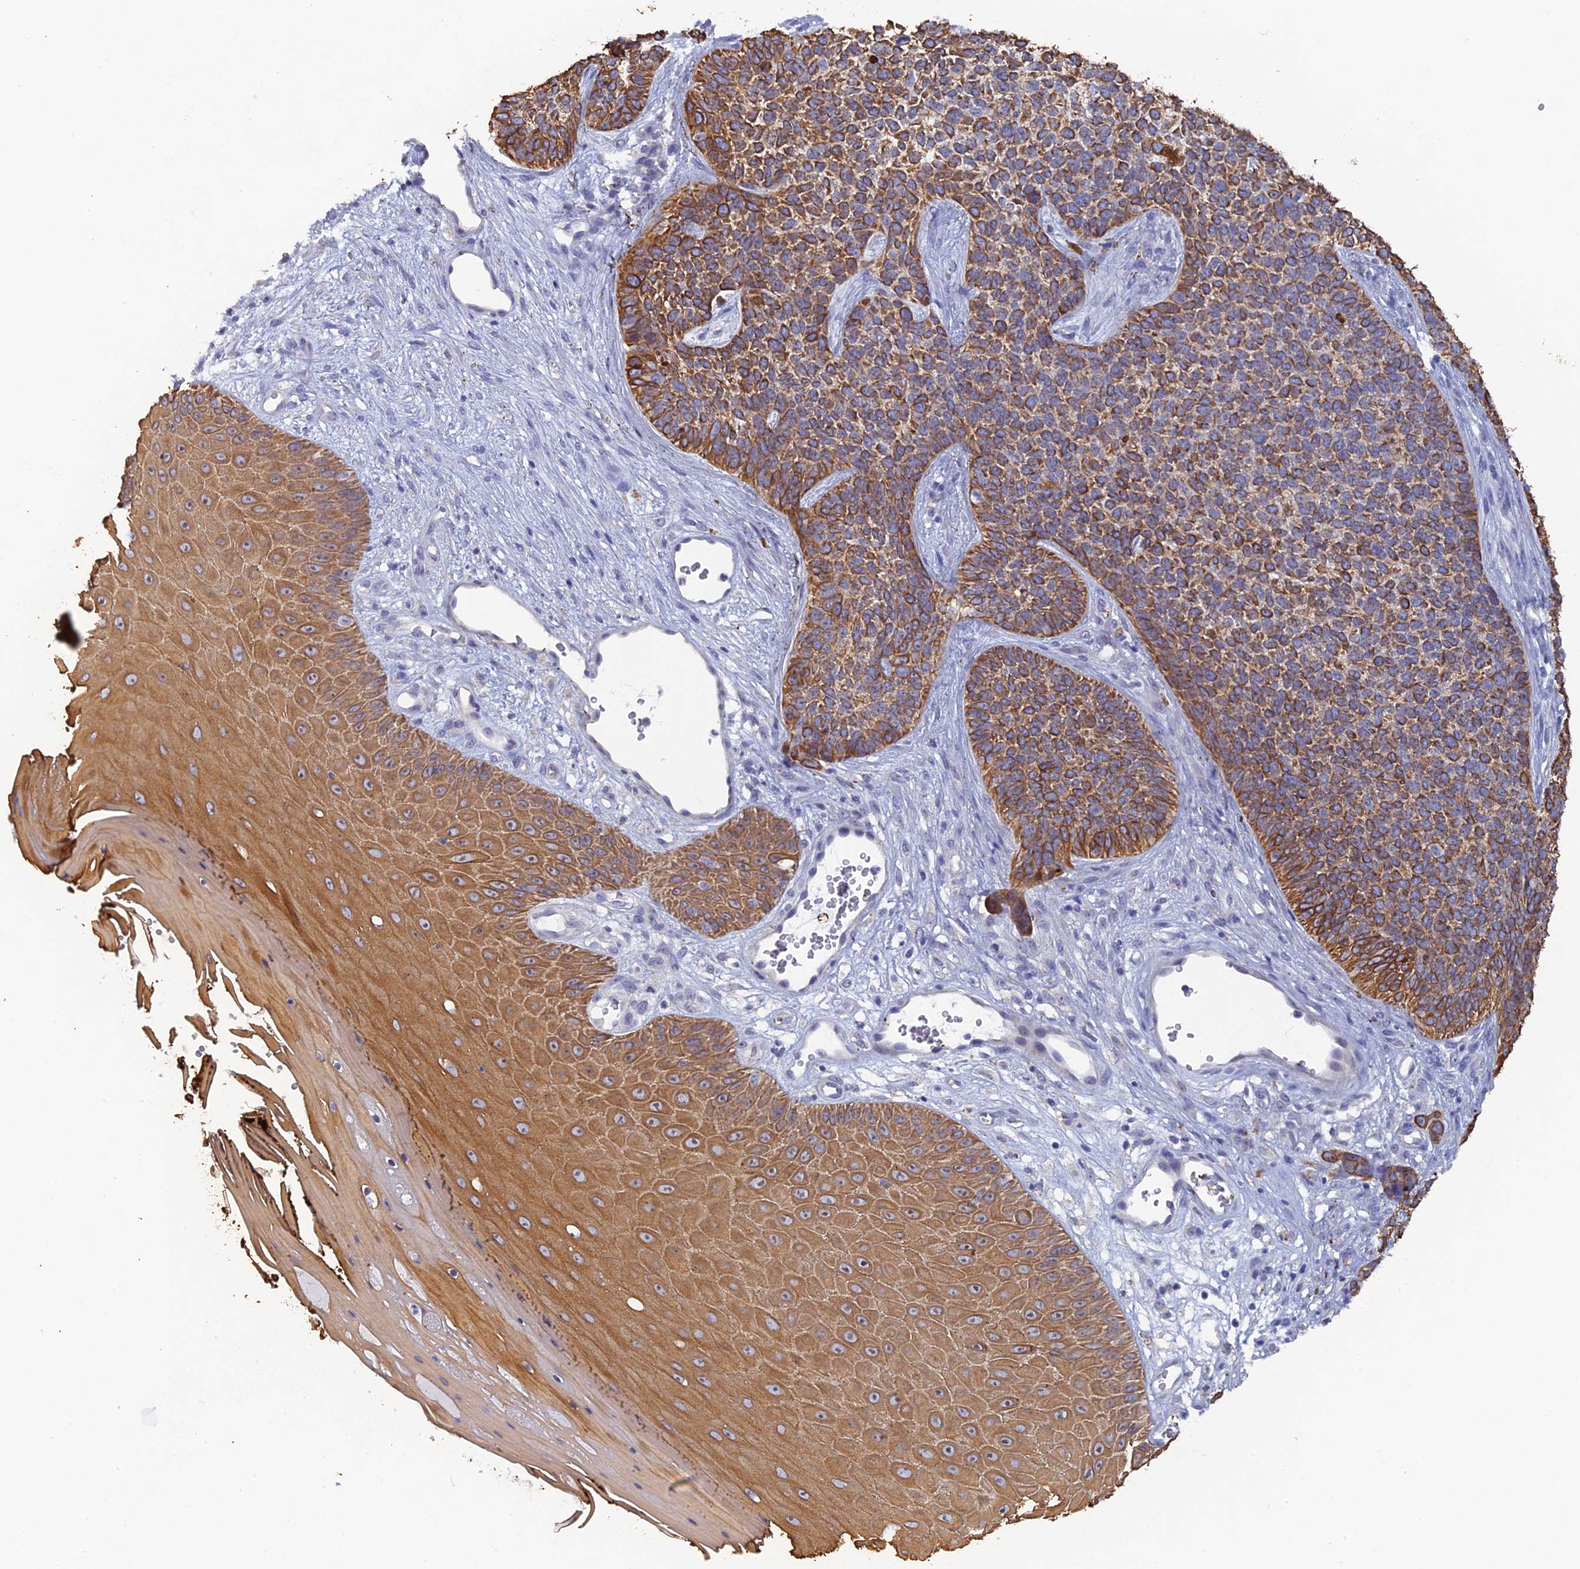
{"staining": {"intensity": "moderate", "quantity": ">75%", "location": "cytoplasmic/membranous"}, "tissue": "skin cancer", "cell_type": "Tumor cells", "image_type": "cancer", "snomed": [{"axis": "morphology", "description": "Basal cell carcinoma"}, {"axis": "topography", "description": "Skin"}], "caption": "A micrograph of basal cell carcinoma (skin) stained for a protein demonstrates moderate cytoplasmic/membranous brown staining in tumor cells.", "gene": "SRFBP1", "patient": {"sex": "female", "age": 84}}